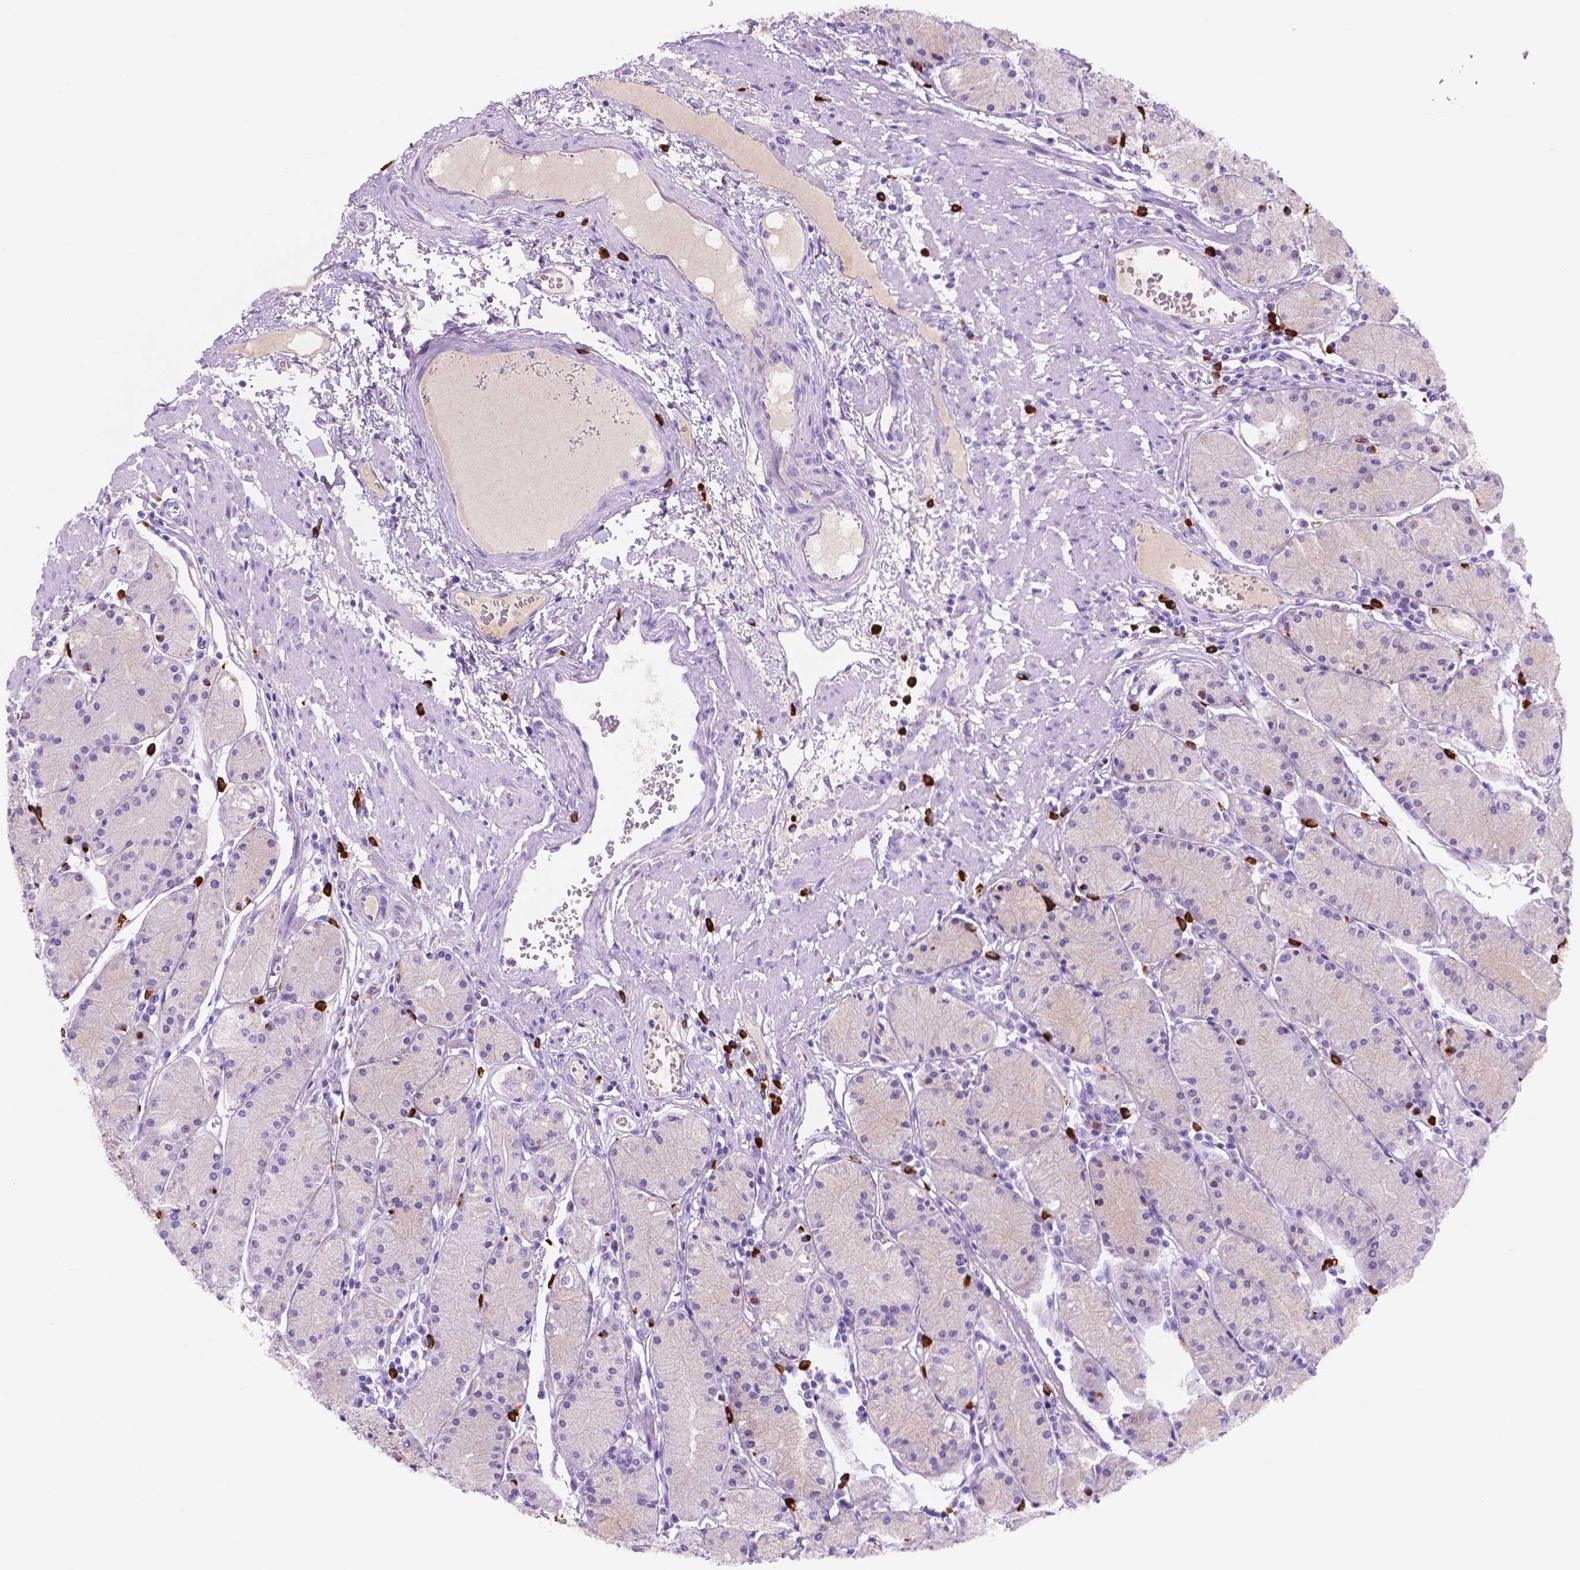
{"staining": {"intensity": "negative", "quantity": "none", "location": "none"}, "tissue": "stomach", "cell_type": "Glandular cells", "image_type": "normal", "snomed": [{"axis": "morphology", "description": "Normal tissue, NOS"}, {"axis": "topography", "description": "Stomach, upper"}], "caption": "High power microscopy histopathology image of an immunohistochemistry histopathology image of unremarkable stomach, revealing no significant positivity in glandular cells.", "gene": "FOXB2", "patient": {"sex": "male", "age": 69}}